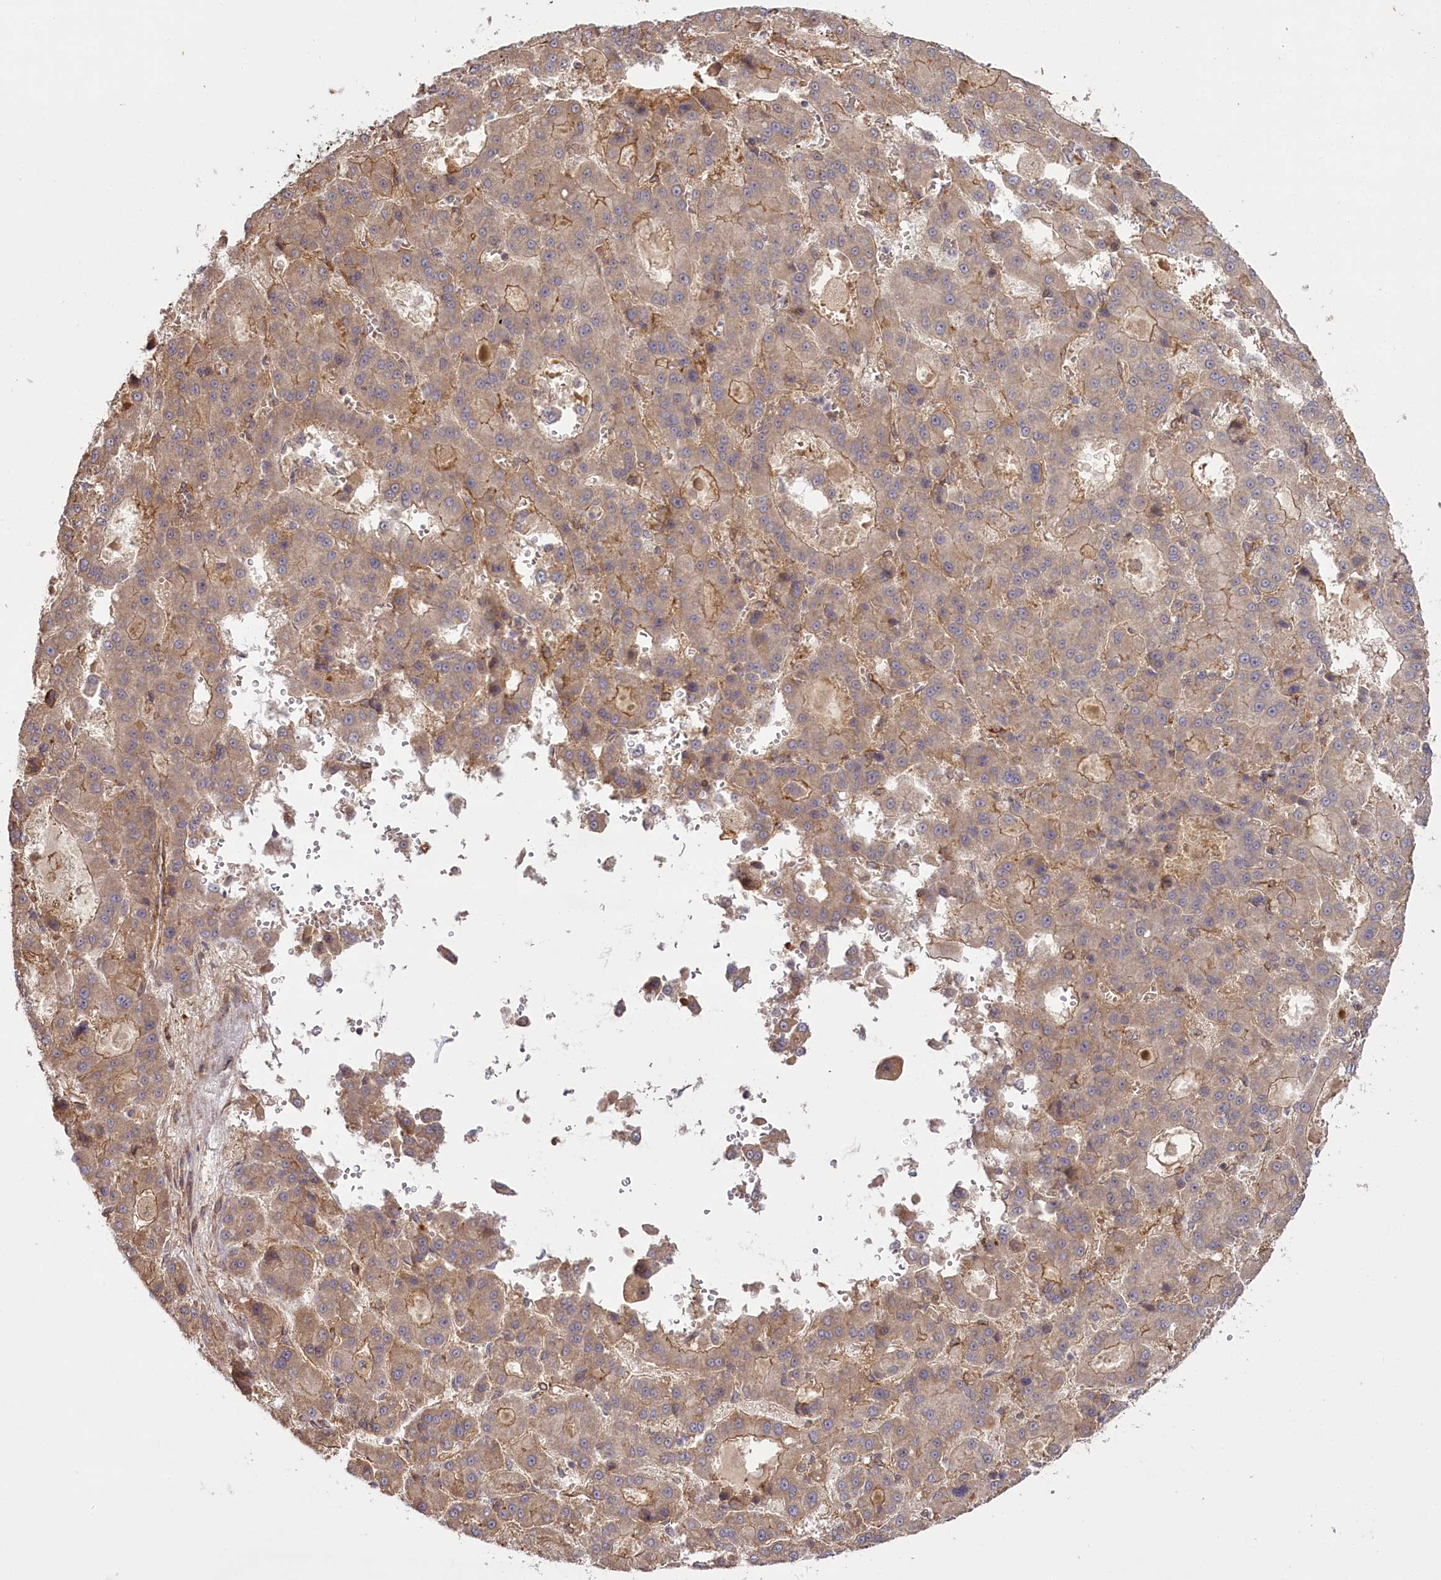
{"staining": {"intensity": "weak", "quantity": "25%-75%", "location": "cytoplasmic/membranous"}, "tissue": "liver cancer", "cell_type": "Tumor cells", "image_type": "cancer", "snomed": [{"axis": "morphology", "description": "Carcinoma, Hepatocellular, NOS"}, {"axis": "topography", "description": "Liver"}], "caption": "Hepatocellular carcinoma (liver) stained with DAB (3,3'-diaminobenzidine) IHC demonstrates low levels of weak cytoplasmic/membranous positivity in about 25%-75% of tumor cells.", "gene": "CCDC91", "patient": {"sex": "male", "age": 70}}